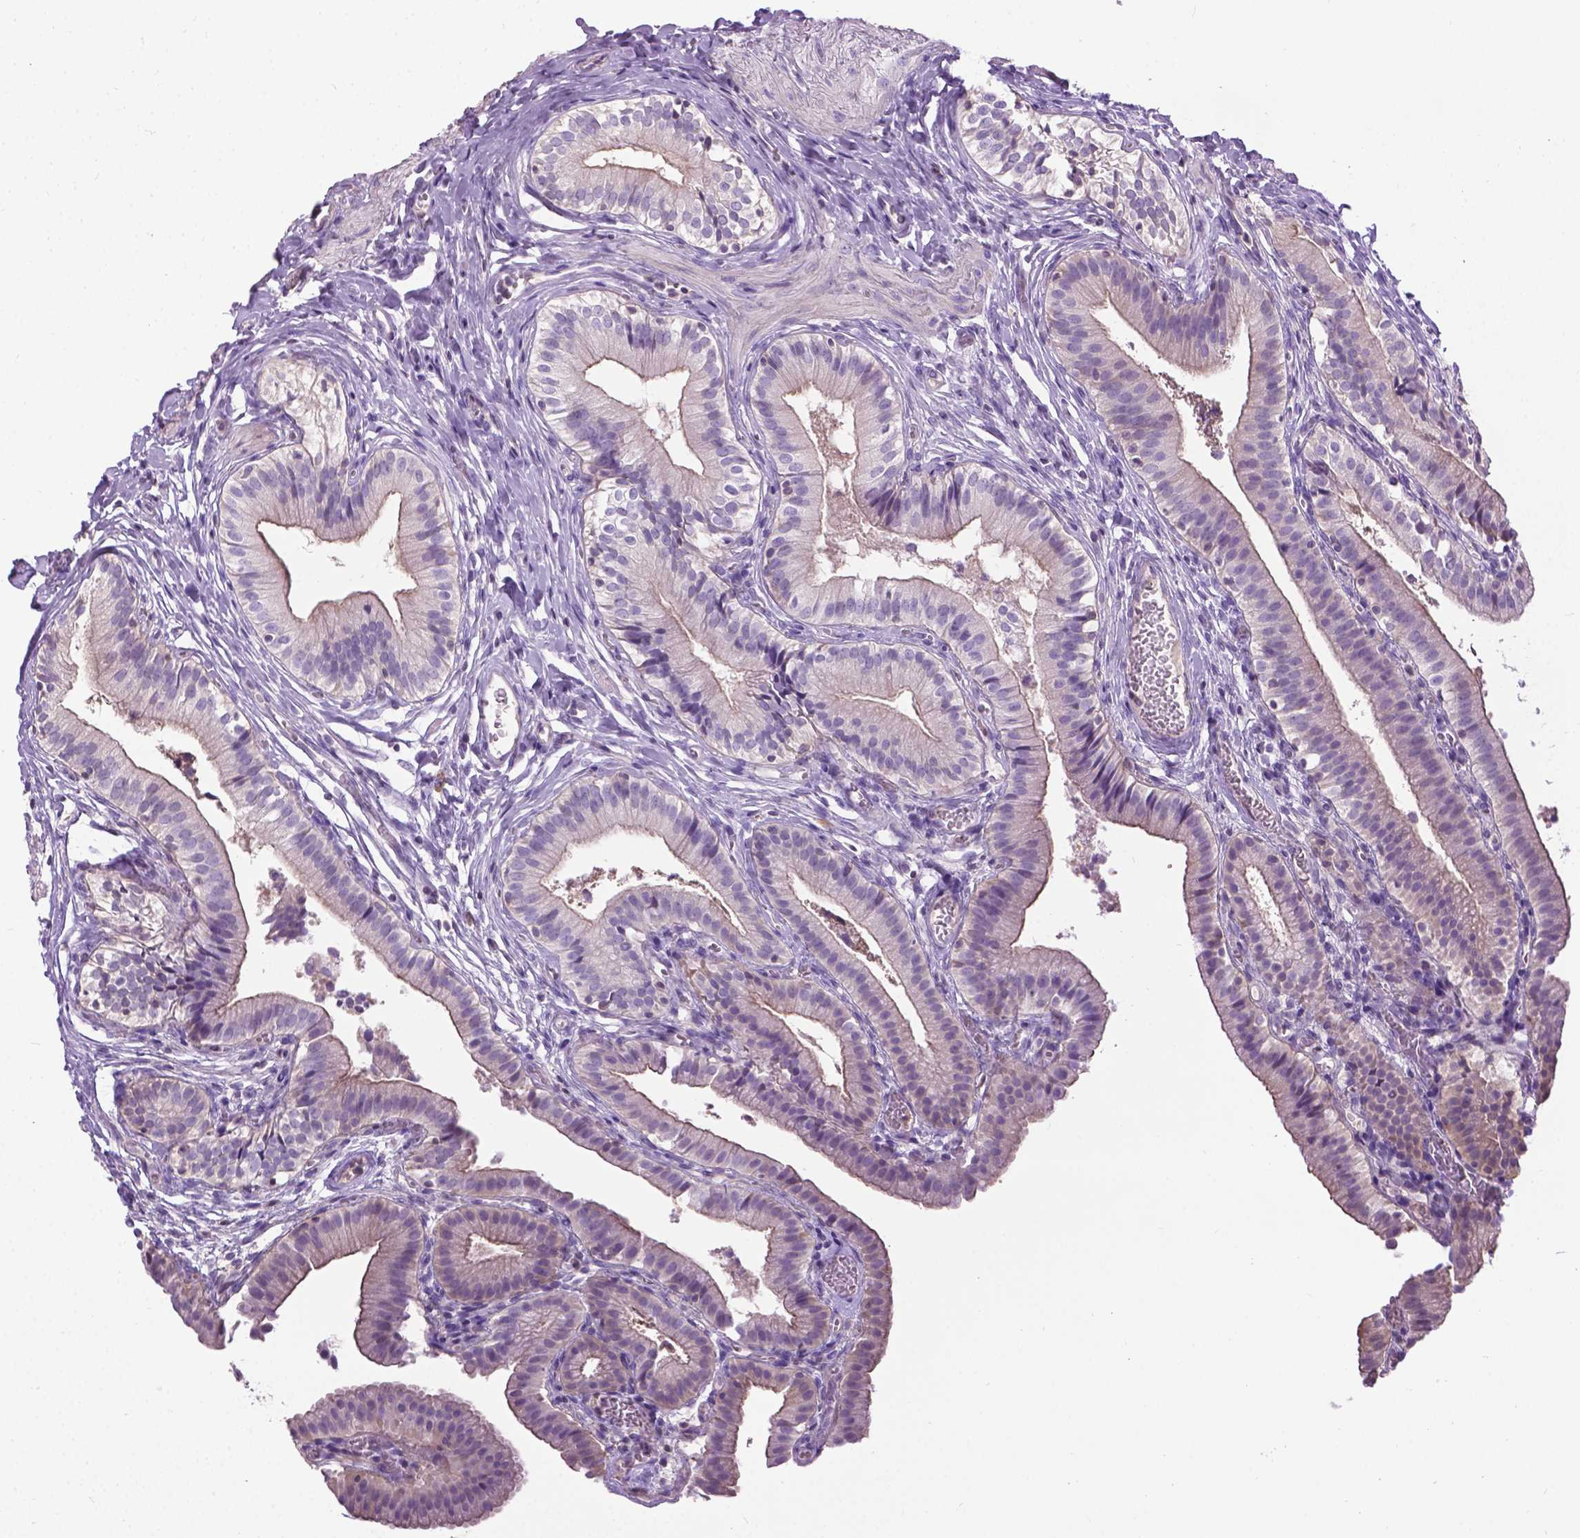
{"staining": {"intensity": "negative", "quantity": "none", "location": "none"}, "tissue": "gallbladder", "cell_type": "Glandular cells", "image_type": "normal", "snomed": [{"axis": "morphology", "description": "Normal tissue, NOS"}, {"axis": "topography", "description": "Gallbladder"}], "caption": "IHC of normal gallbladder displays no positivity in glandular cells.", "gene": "JAK3", "patient": {"sex": "female", "age": 47}}